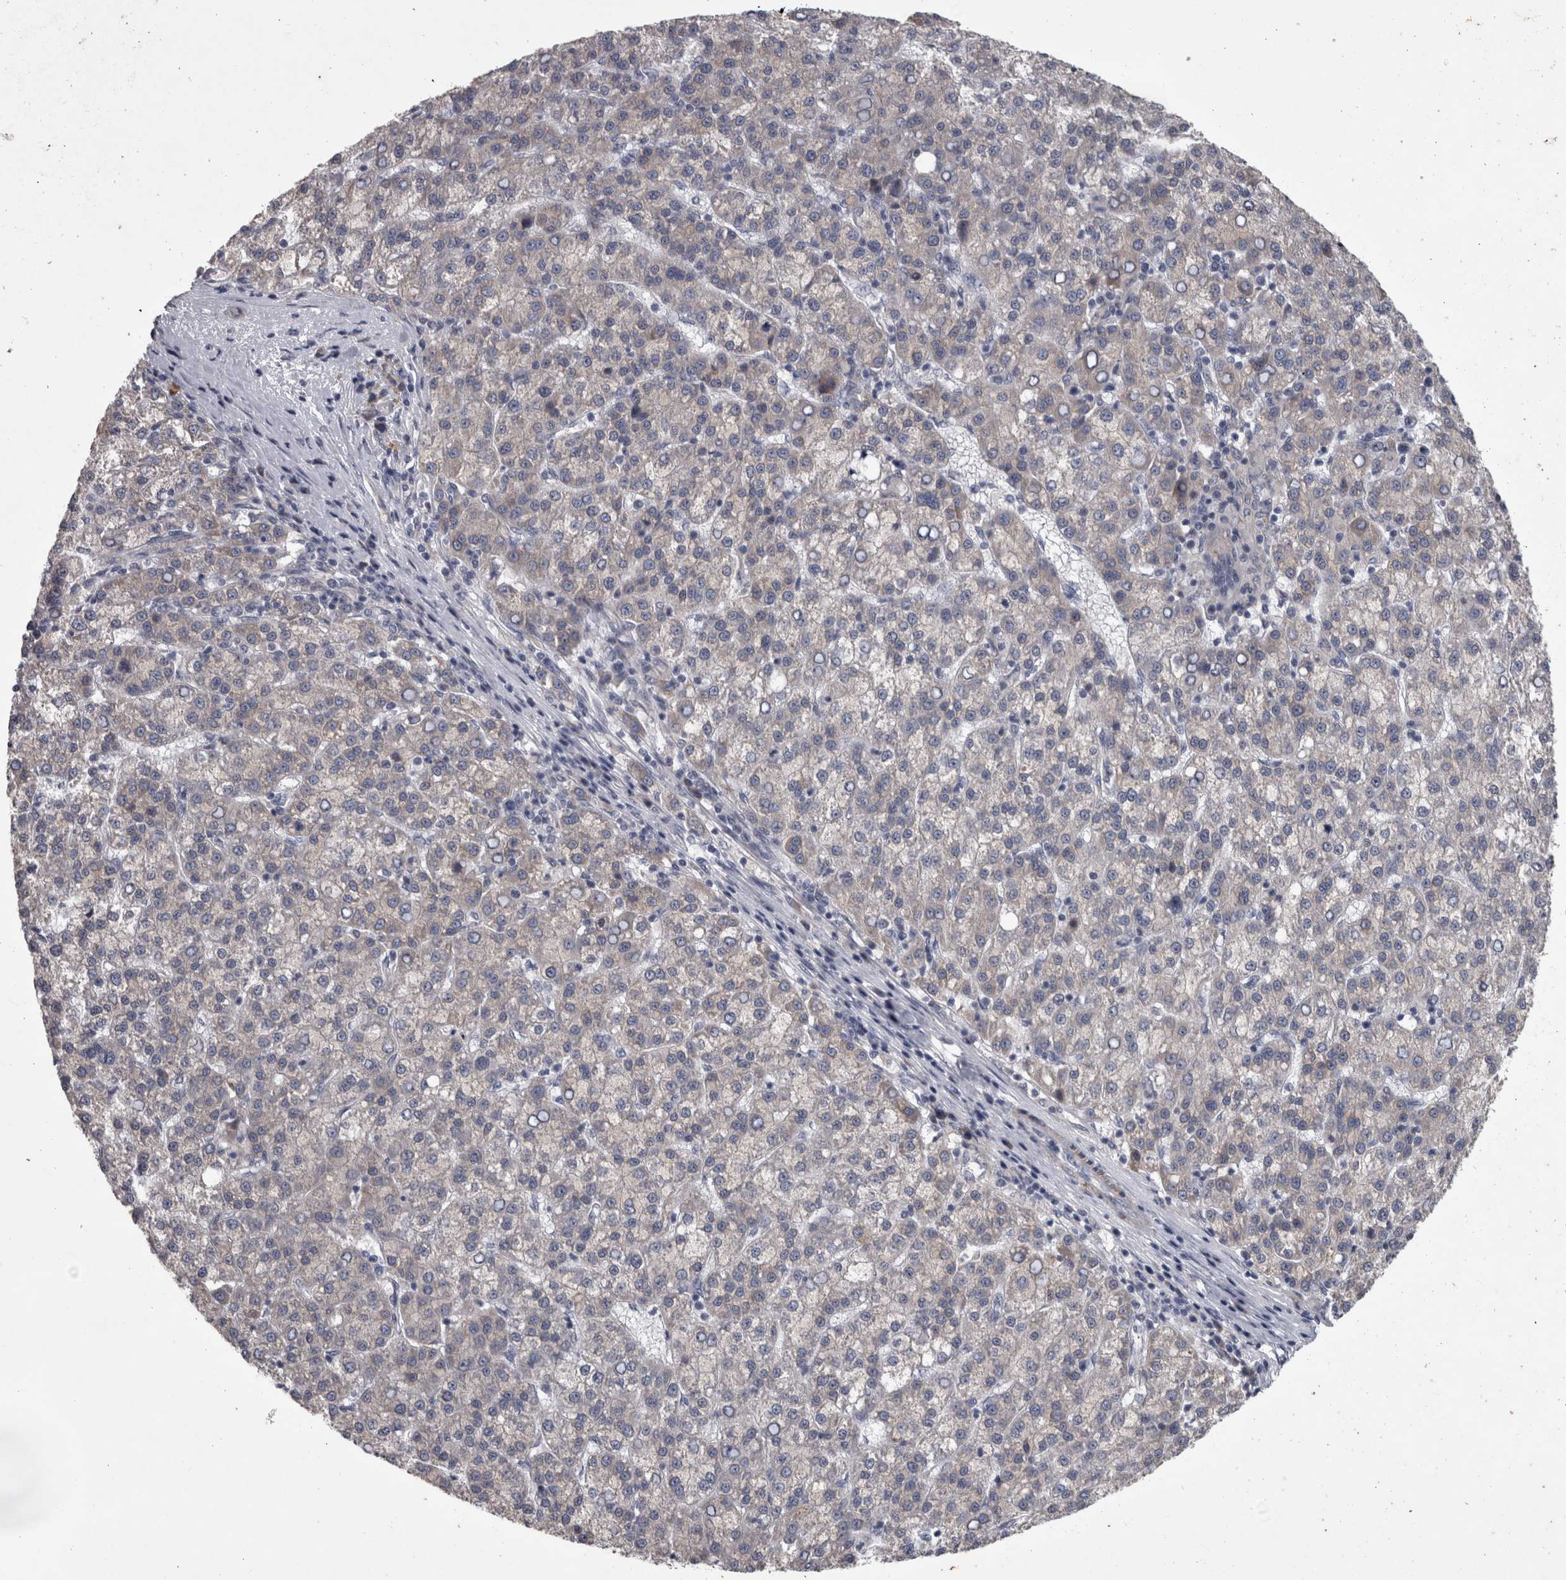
{"staining": {"intensity": "negative", "quantity": "none", "location": "none"}, "tissue": "liver cancer", "cell_type": "Tumor cells", "image_type": "cancer", "snomed": [{"axis": "morphology", "description": "Carcinoma, Hepatocellular, NOS"}, {"axis": "topography", "description": "Liver"}], "caption": "IHC image of human liver hepatocellular carcinoma stained for a protein (brown), which reveals no staining in tumor cells.", "gene": "DBT", "patient": {"sex": "female", "age": 58}}